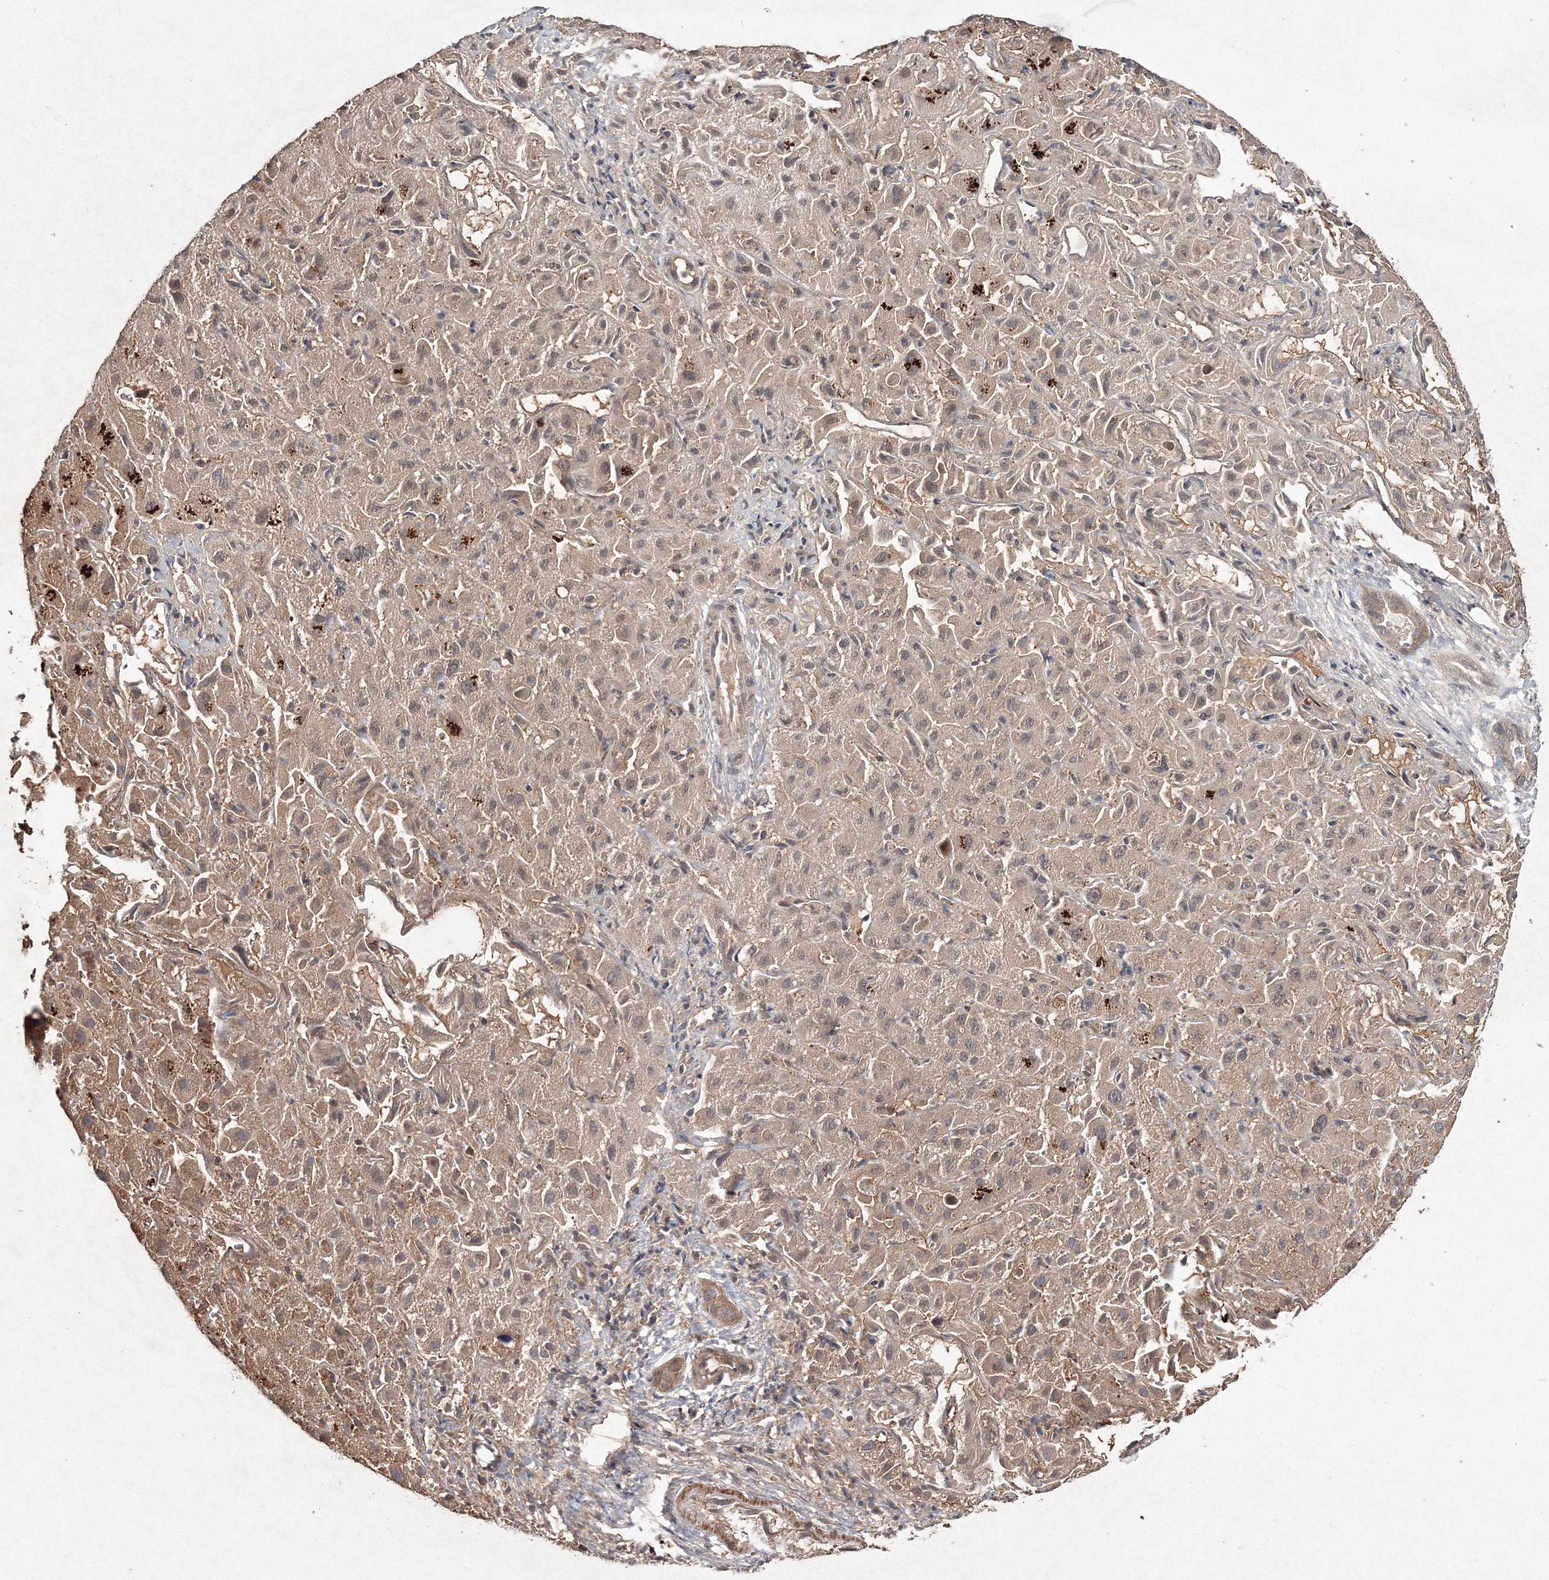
{"staining": {"intensity": "weak", "quantity": ">75%", "location": "cytoplasmic/membranous"}, "tissue": "liver cancer", "cell_type": "Tumor cells", "image_type": "cancer", "snomed": [{"axis": "morphology", "description": "Cholangiocarcinoma"}, {"axis": "topography", "description": "Liver"}], "caption": "Immunohistochemistry (IHC) photomicrograph of neoplastic tissue: human liver cancer (cholangiocarcinoma) stained using immunohistochemistry shows low levels of weak protein expression localized specifically in the cytoplasmic/membranous of tumor cells, appearing as a cytoplasmic/membranous brown color.", "gene": "RANBP3L", "patient": {"sex": "female", "age": 52}}